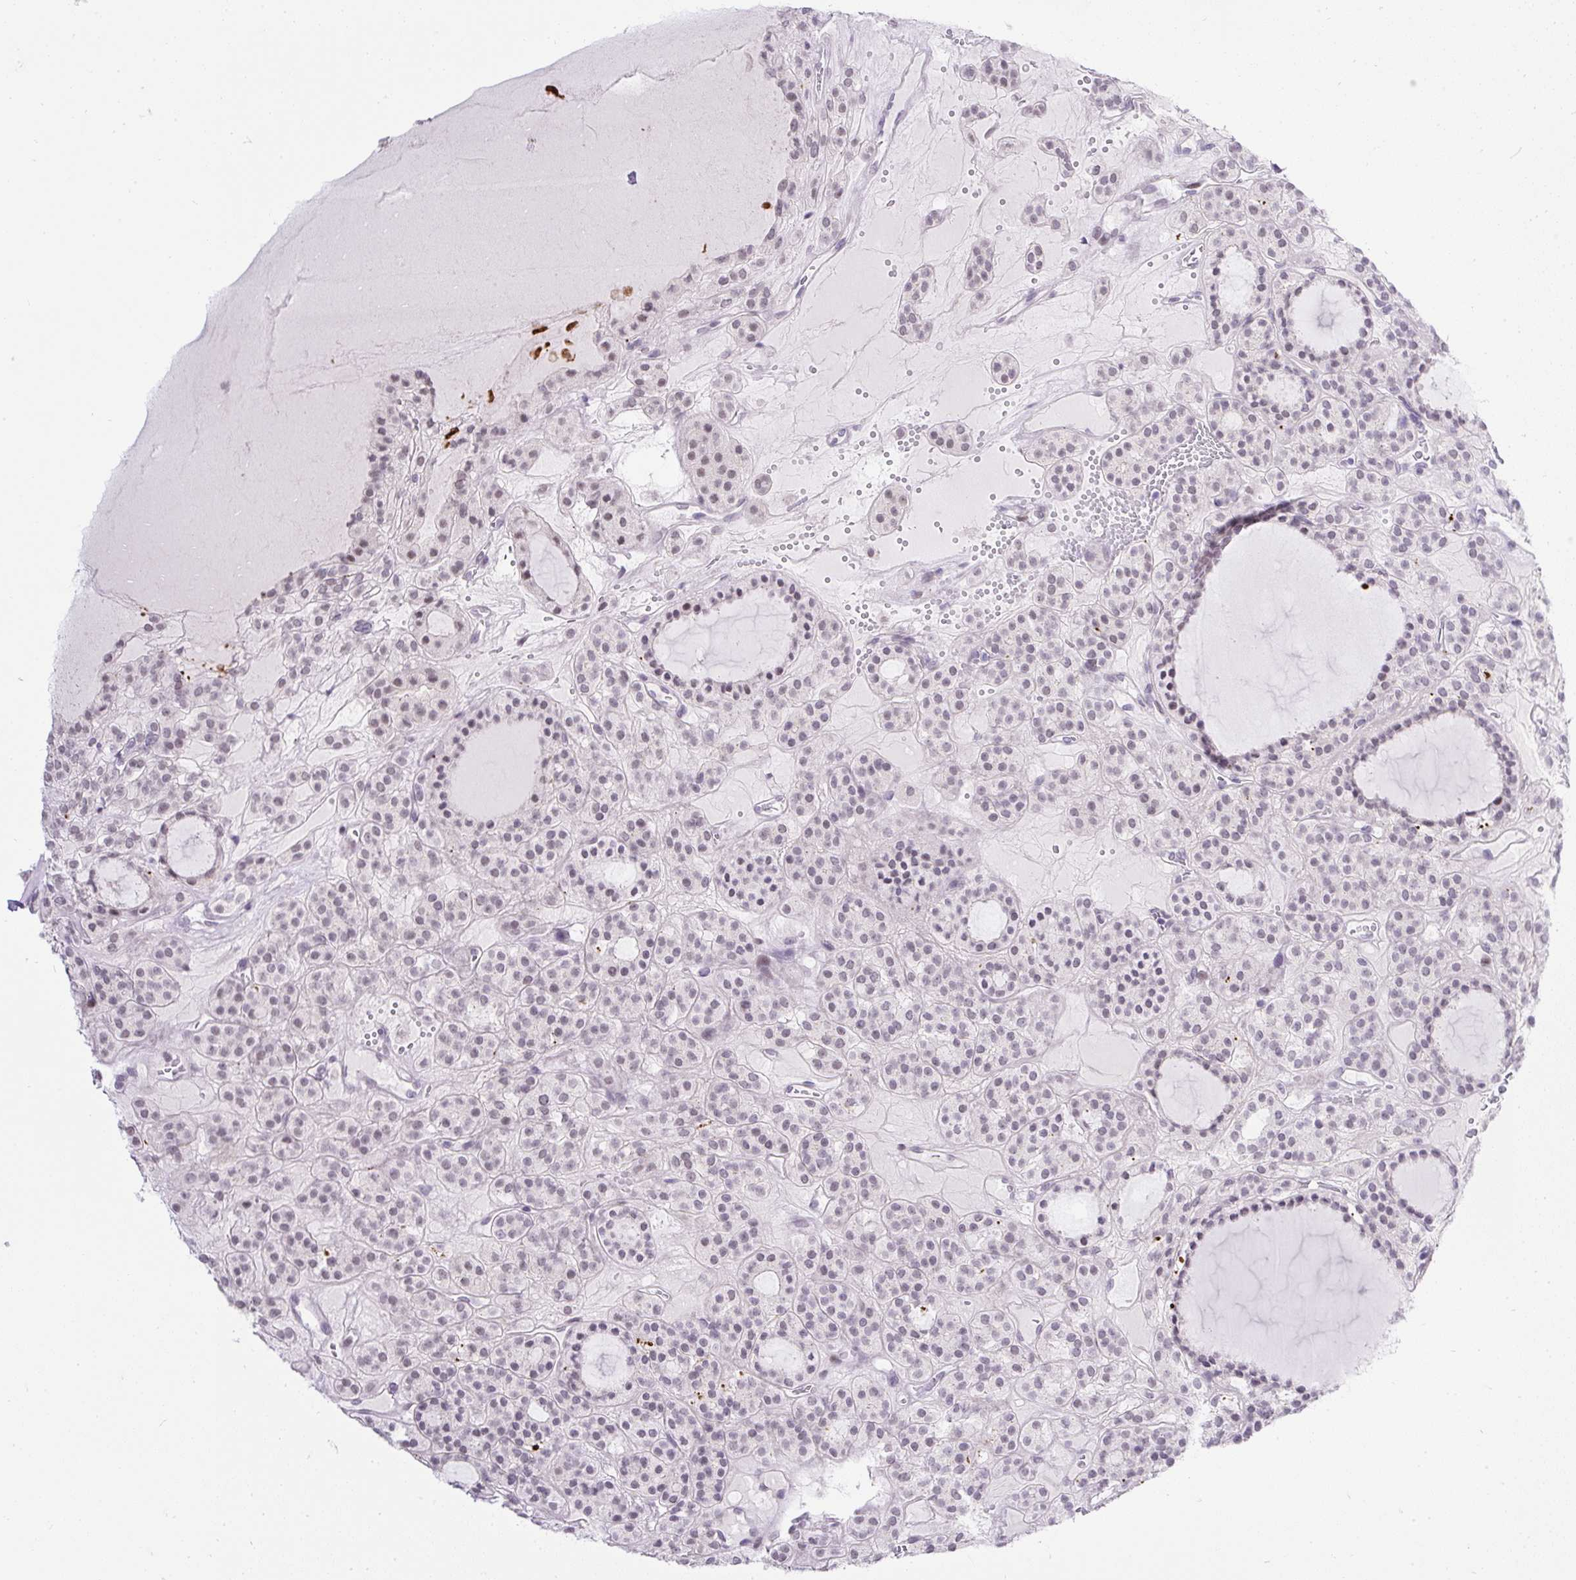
{"staining": {"intensity": "weak", "quantity": "<25%", "location": "nuclear"}, "tissue": "thyroid cancer", "cell_type": "Tumor cells", "image_type": "cancer", "snomed": [{"axis": "morphology", "description": "Follicular adenoma carcinoma, NOS"}, {"axis": "topography", "description": "Thyroid gland"}], "caption": "Protein analysis of thyroid follicular adenoma carcinoma shows no significant staining in tumor cells.", "gene": "WNT10B", "patient": {"sex": "female", "age": 63}}